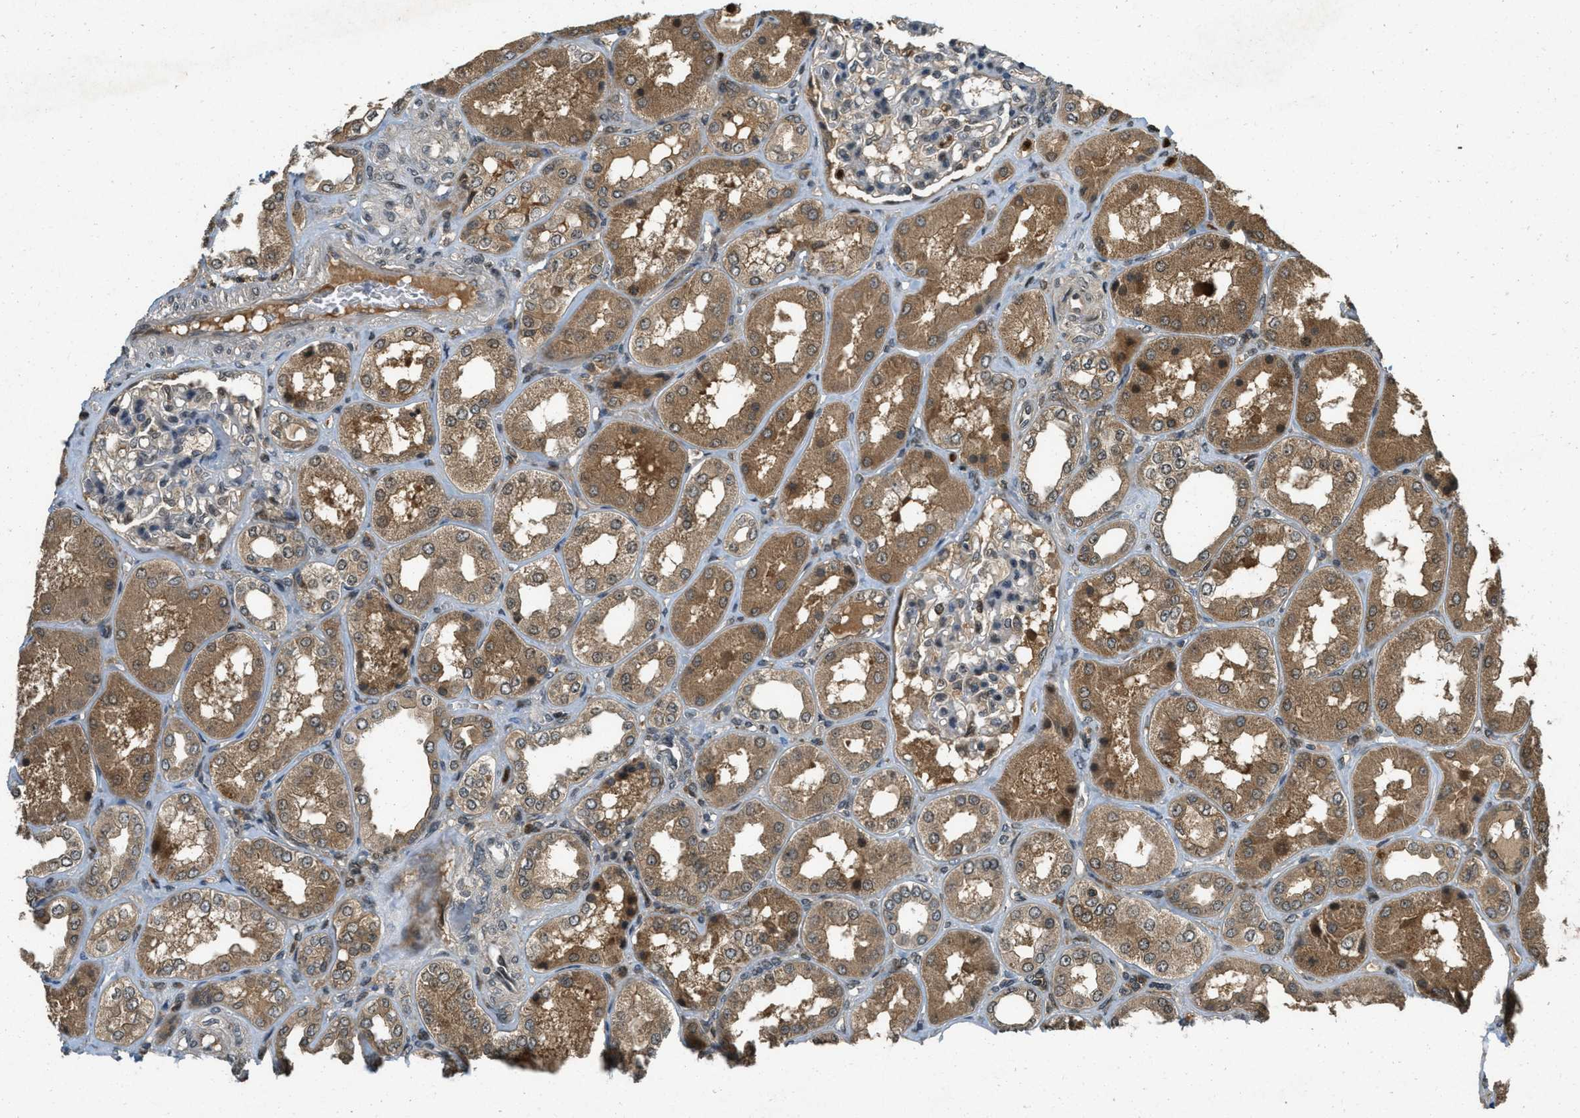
{"staining": {"intensity": "moderate", "quantity": "<25%", "location": "cytoplasmic/membranous,nuclear"}, "tissue": "kidney", "cell_type": "Cells in glomeruli", "image_type": "normal", "snomed": [{"axis": "morphology", "description": "Normal tissue, NOS"}, {"axis": "topography", "description": "Kidney"}], "caption": "The histopathology image exhibits staining of normal kidney, revealing moderate cytoplasmic/membranous,nuclear protein expression (brown color) within cells in glomeruli.", "gene": "ATG7", "patient": {"sex": "female", "age": 56}}